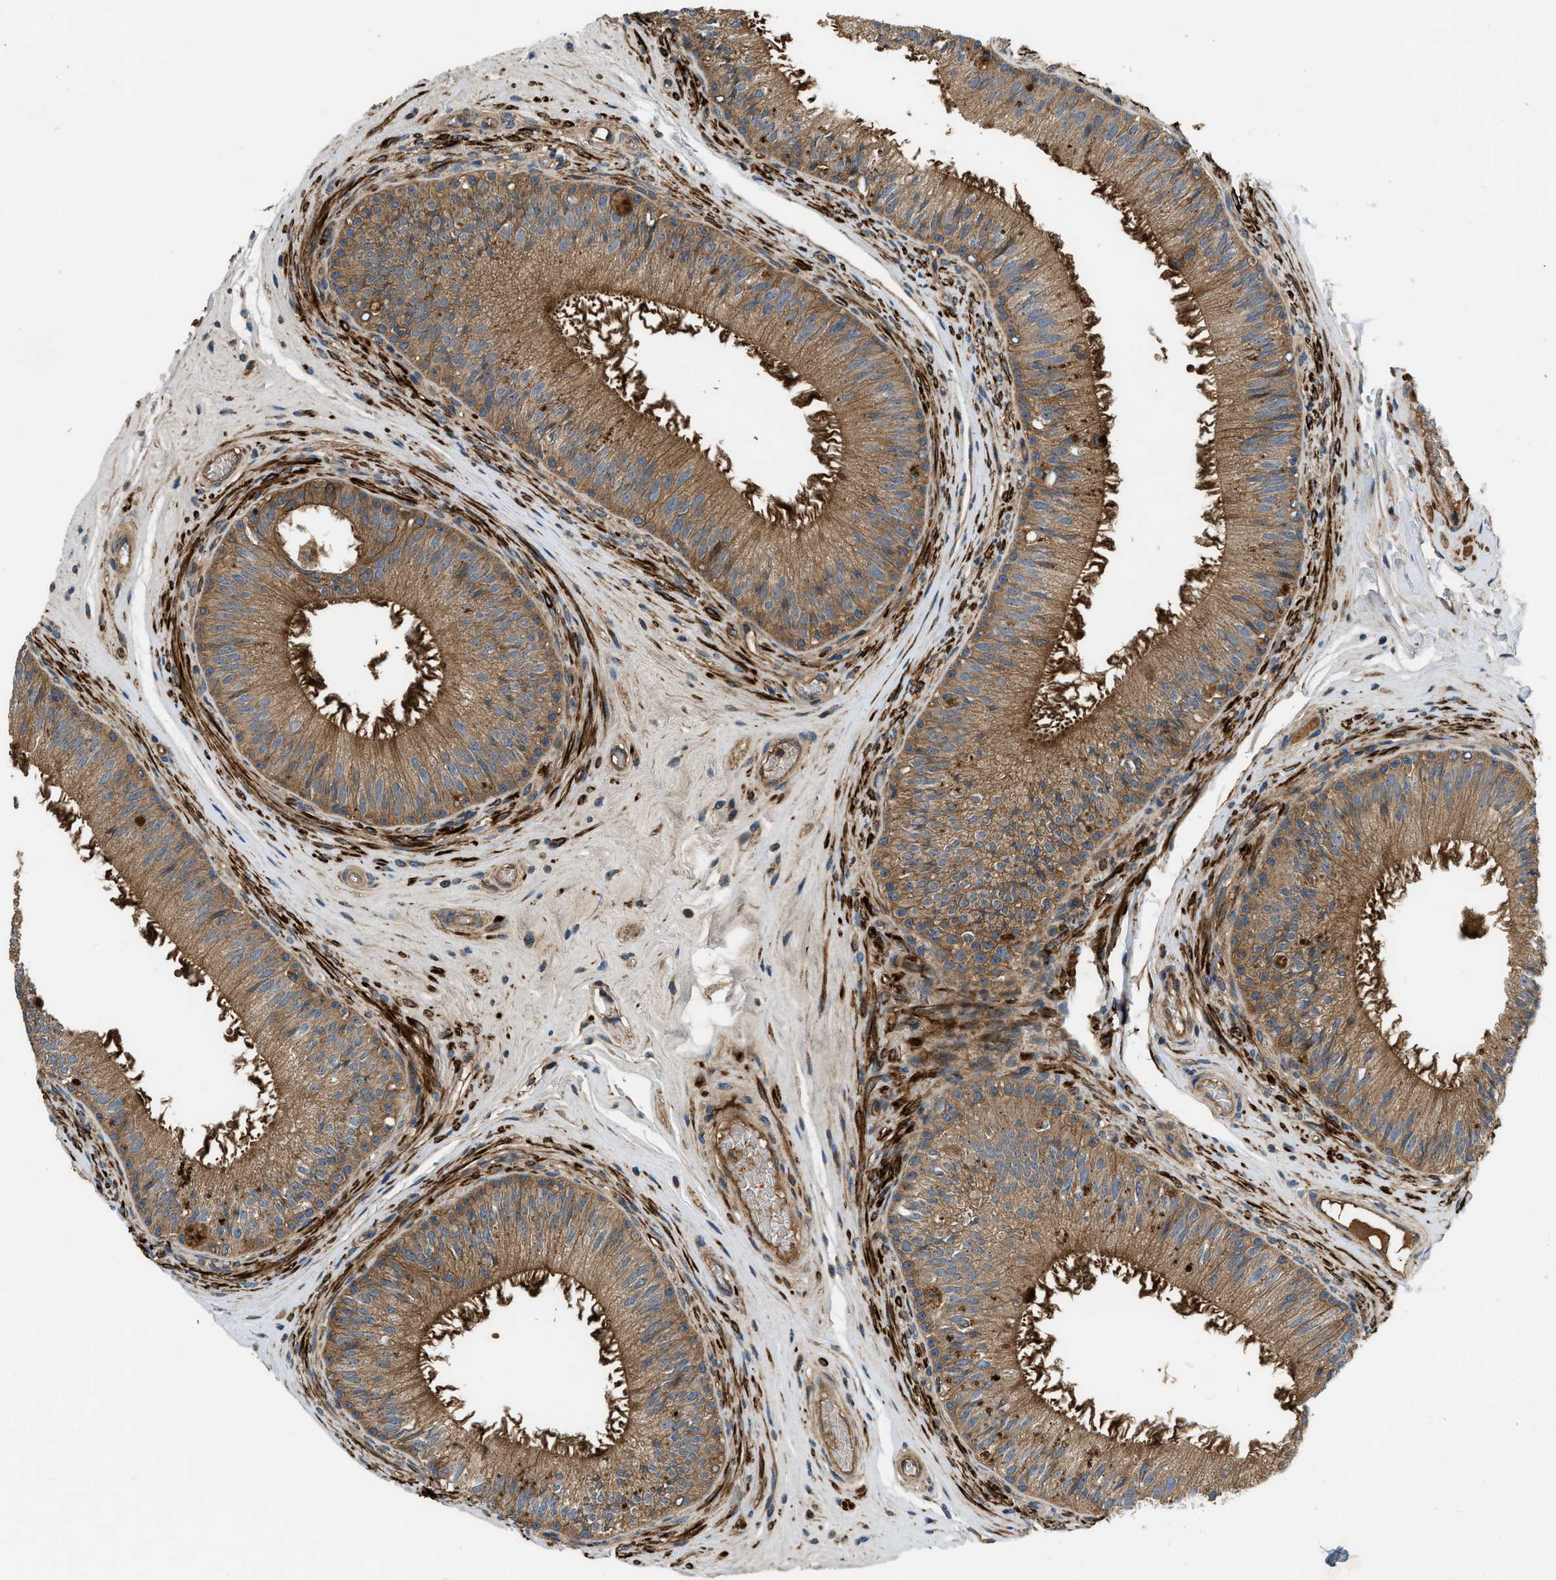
{"staining": {"intensity": "moderate", "quantity": ">75%", "location": "cytoplasmic/membranous"}, "tissue": "epididymis", "cell_type": "Glandular cells", "image_type": "normal", "snomed": [{"axis": "morphology", "description": "Normal tissue, NOS"}, {"axis": "topography", "description": "Testis"}, {"axis": "topography", "description": "Epididymis"}], "caption": "The photomicrograph exhibits a brown stain indicating the presence of a protein in the cytoplasmic/membranous of glandular cells in epididymis. (DAB IHC, brown staining for protein, blue staining for nuclei).", "gene": "CNNM3", "patient": {"sex": "male", "age": 36}}